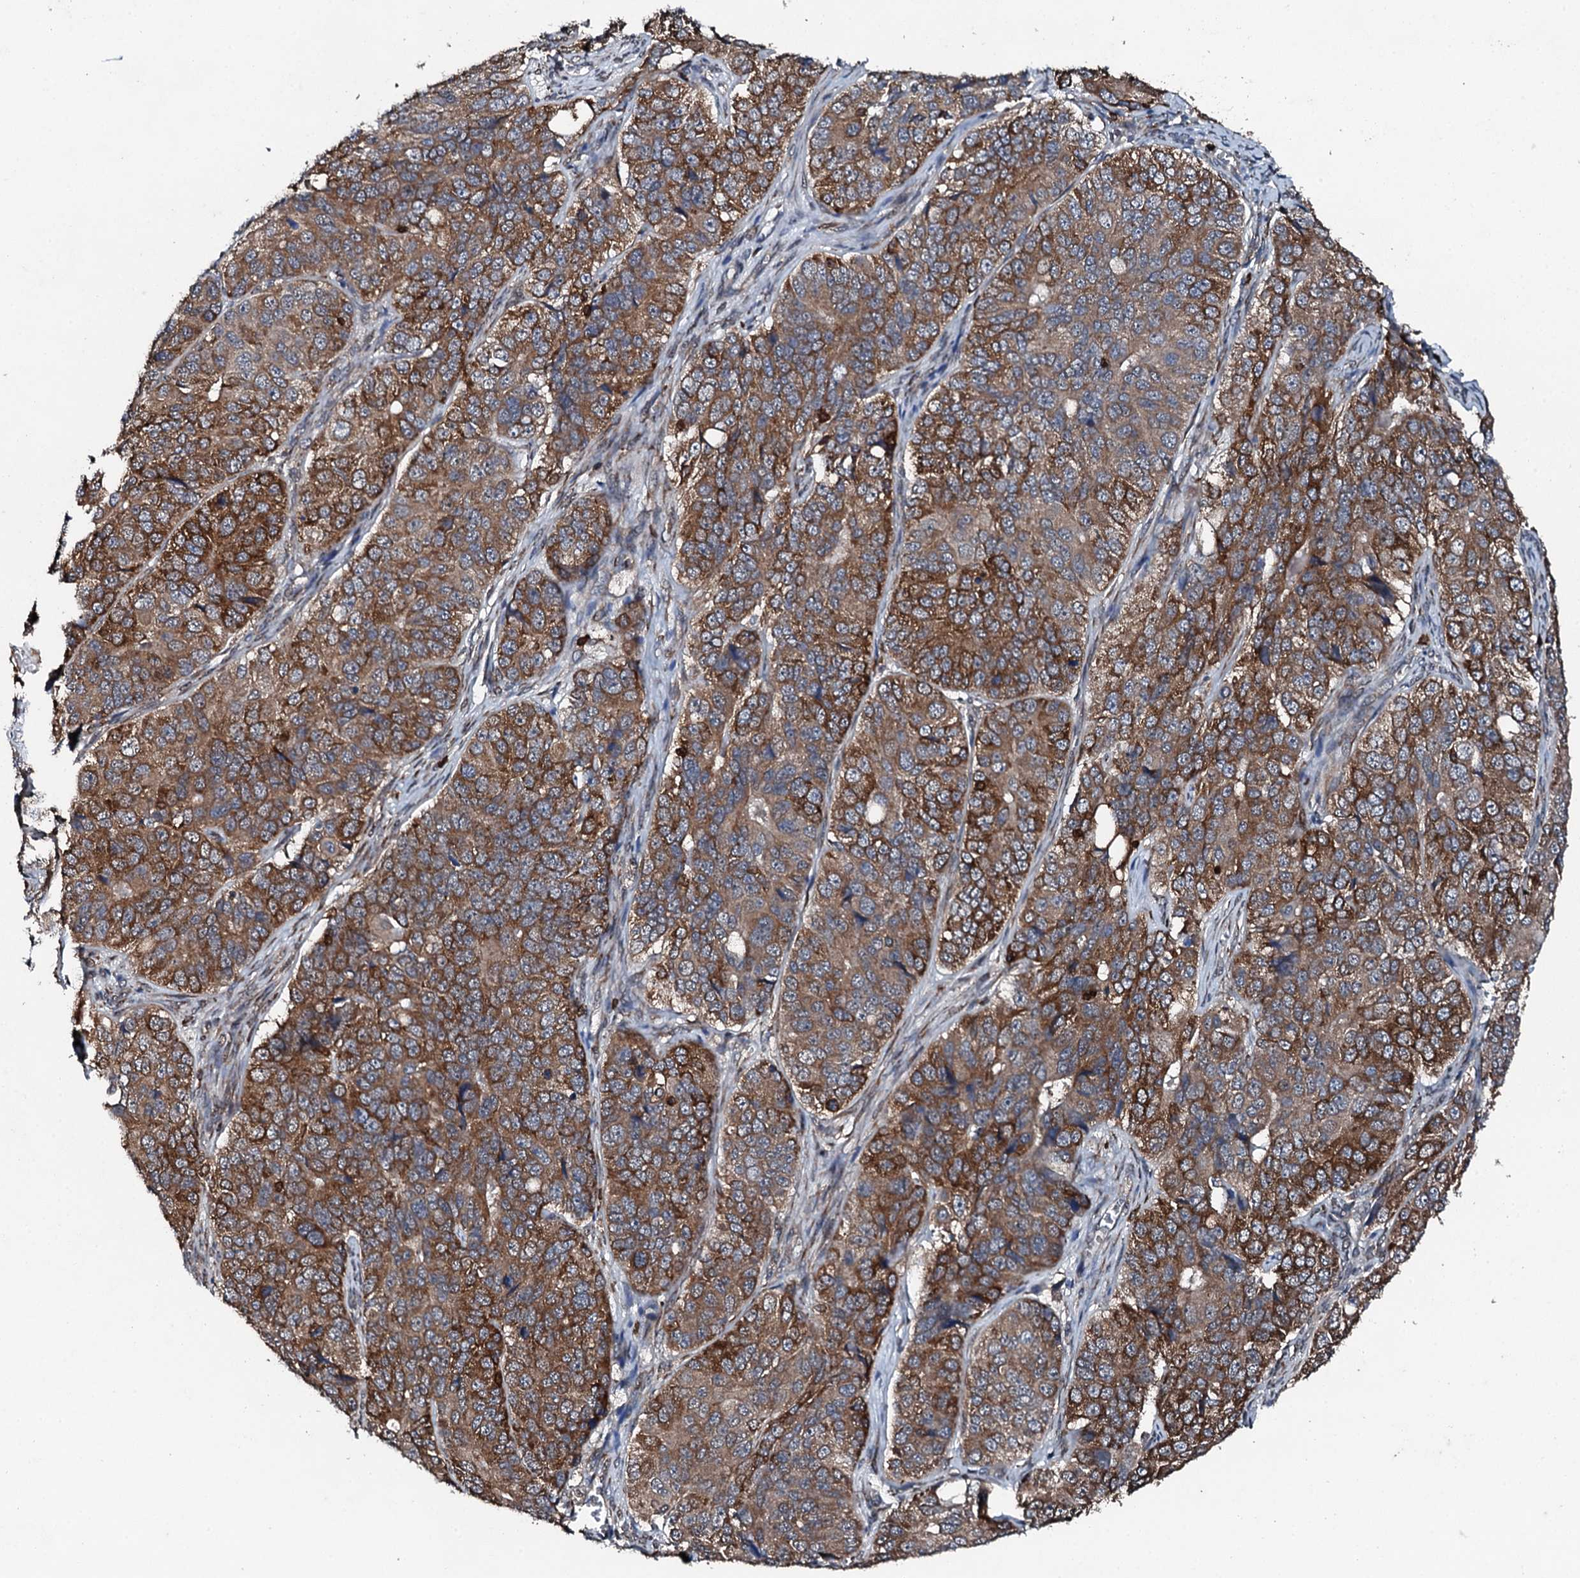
{"staining": {"intensity": "strong", "quantity": "25%-75%", "location": "cytoplasmic/membranous"}, "tissue": "ovarian cancer", "cell_type": "Tumor cells", "image_type": "cancer", "snomed": [{"axis": "morphology", "description": "Carcinoma, endometroid"}, {"axis": "topography", "description": "Ovary"}], "caption": "A brown stain labels strong cytoplasmic/membranous positivity of a protein in human ovarian endometroid carcinoma tumor cells. (DAB IHC with brightfield microscopy, high magnification).", "gene": "EDC4", "patient": {"sex": "female", "age": 51}}